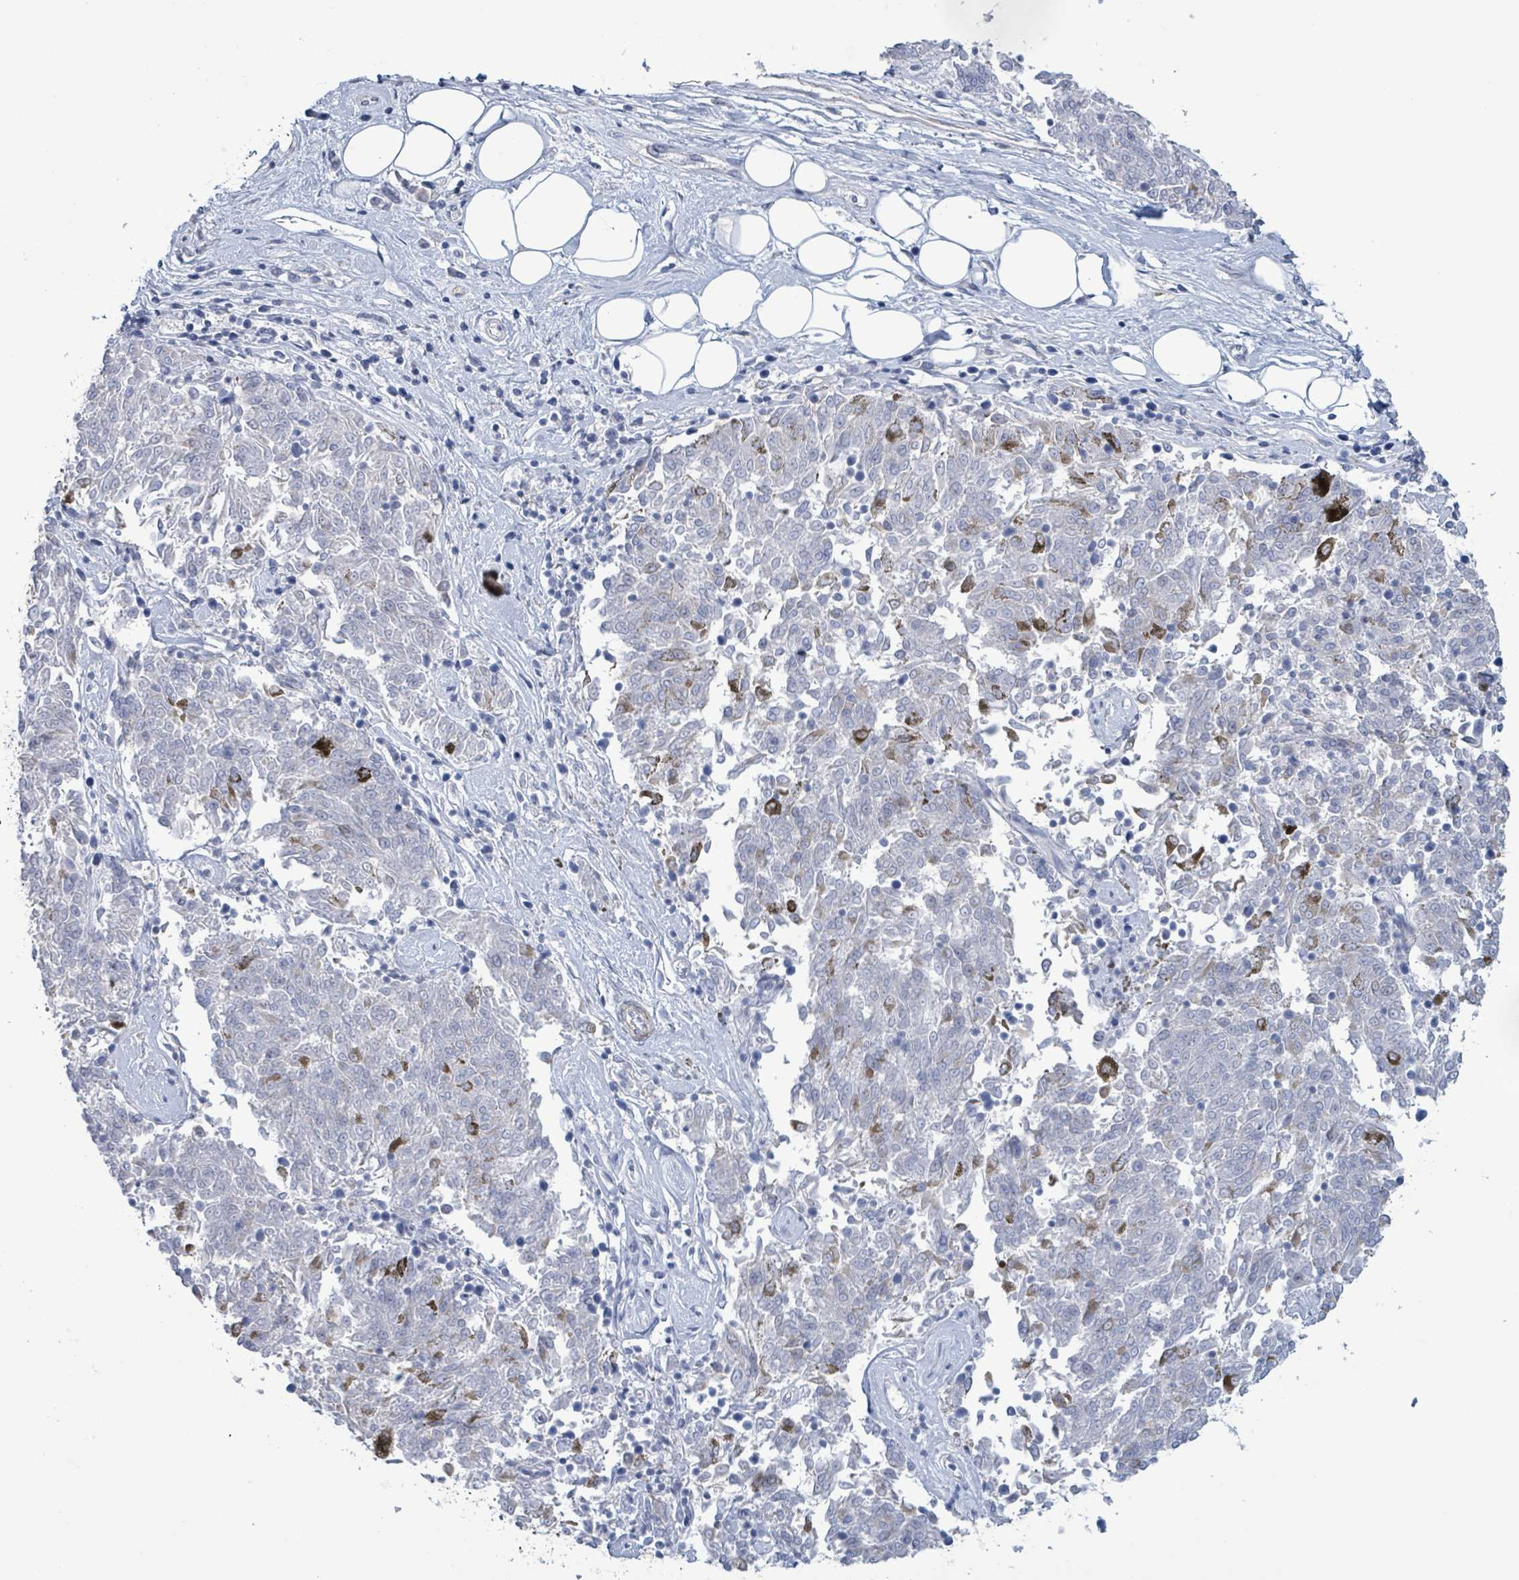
{"staining": {"intensity": "negative", "quantity": "none", "location": "none"}, "tissue": "melanoma", "cell_type": "Tumor cells", "image_type": "cancer", "snomed": [{"axis": "morphology", "description": "Malignant melanoma, NOS"}, {"axis": "topography", "description": "Skin"}], "caption": "Immunohistochemistry (IHC) micrograph of malignant melanoma stained for a protein (brown), which exhibits no expression in tumor cells.", "gene": "PKLR", "patient": {"sex": "female", "age": 72}}